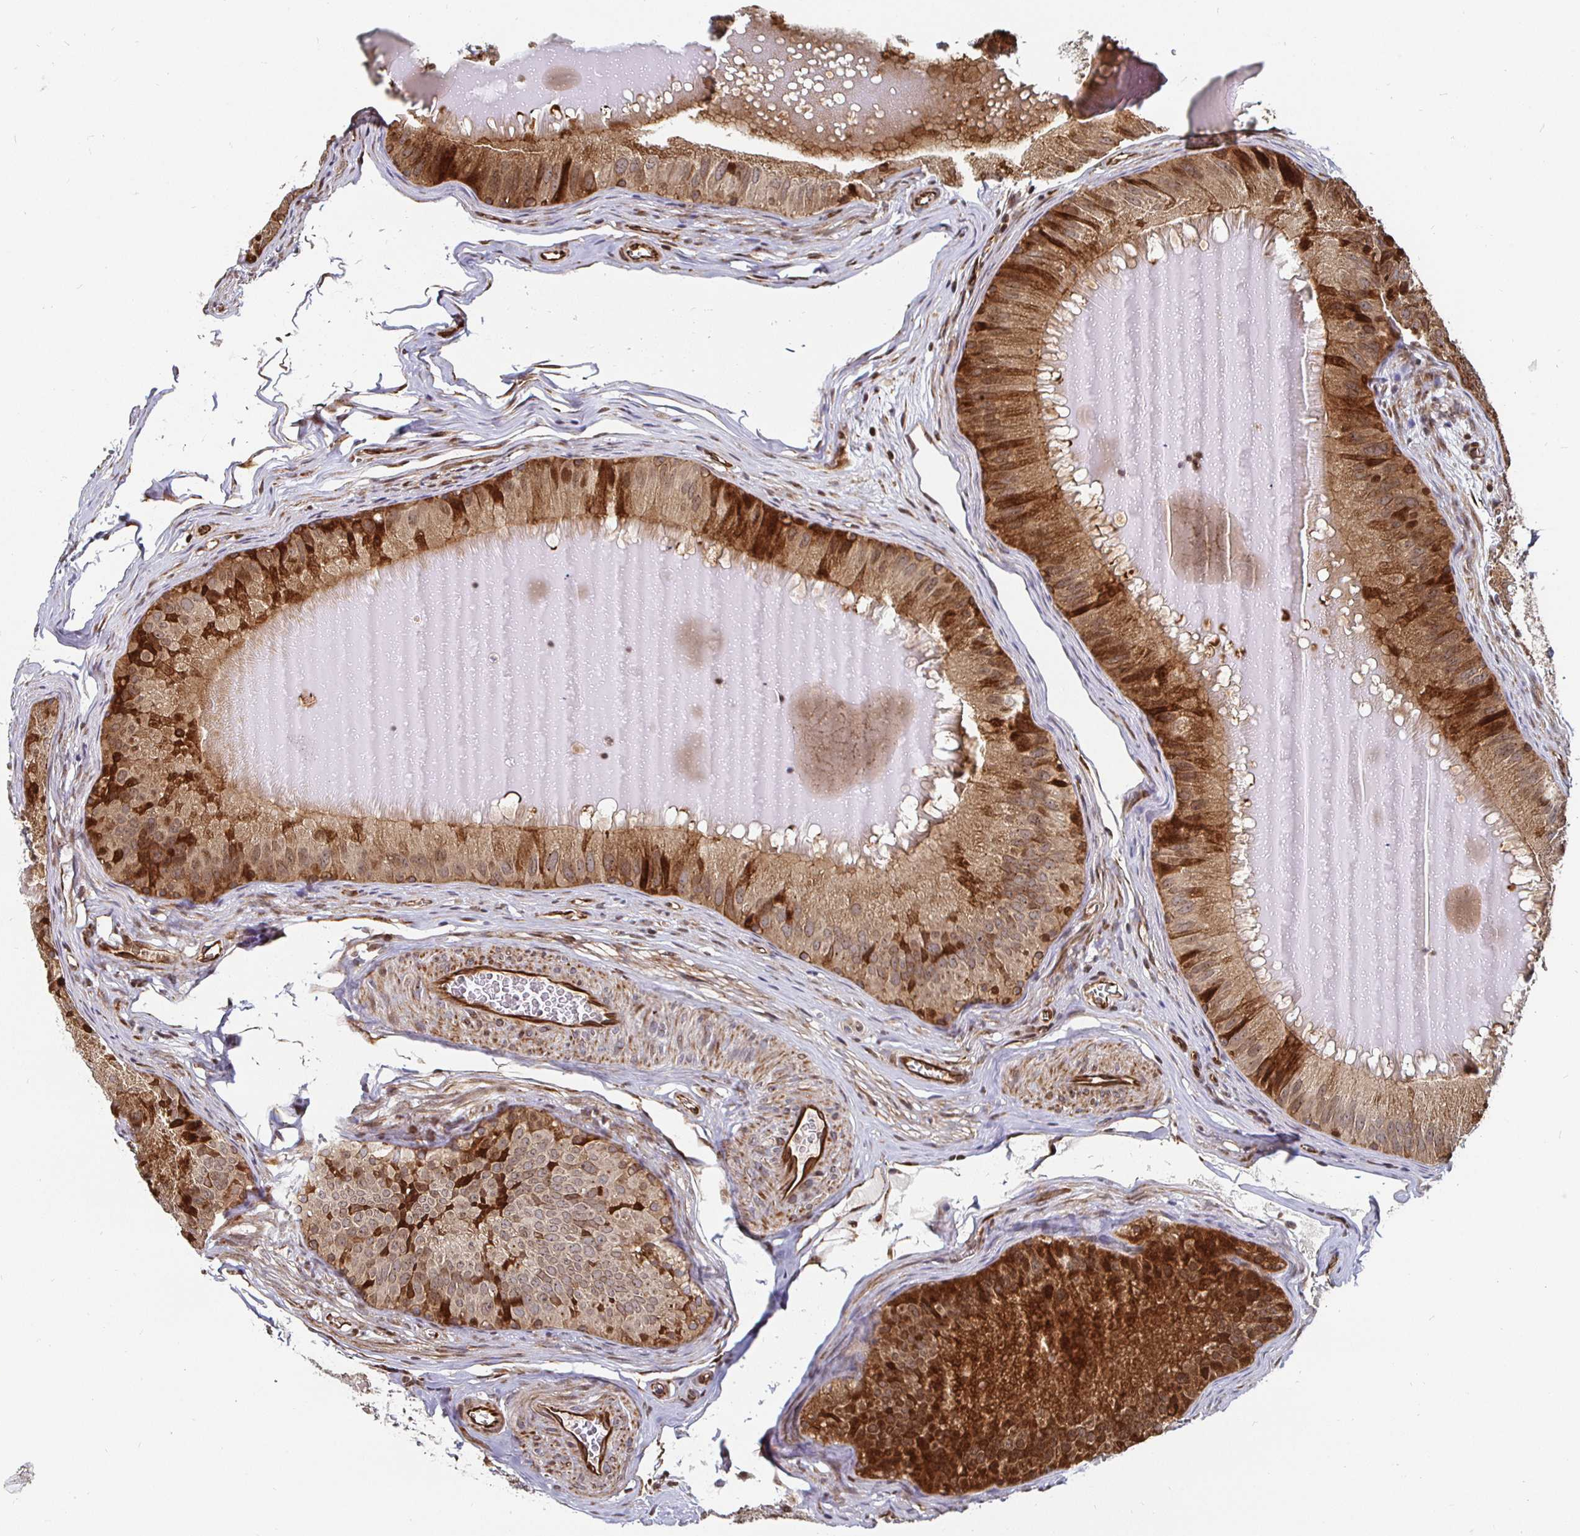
{"staining": {"intensity": "moderate", "quantity": "25%-75%", "location": "cytoplasmic/membranous"}, "tissue": "epididymis", "cell_type": "Glandular cells", "image_type": "normal", "snomed": [{"axis": "morphology", "description": "Normal tissue, NOS"}, {"axis": "topography", "description": "Epididymis, spermatic cord, NOS"}], "caption": "An immunohistochemistry (IHC) image of unremarkable tissue is shown. Protein staining in brown labels moderate cytoplasmic/membranous positivity in epididymis within glandular cells.", "gene": "TBKBP1", "patient": {"sex": "male", "age": 39}}